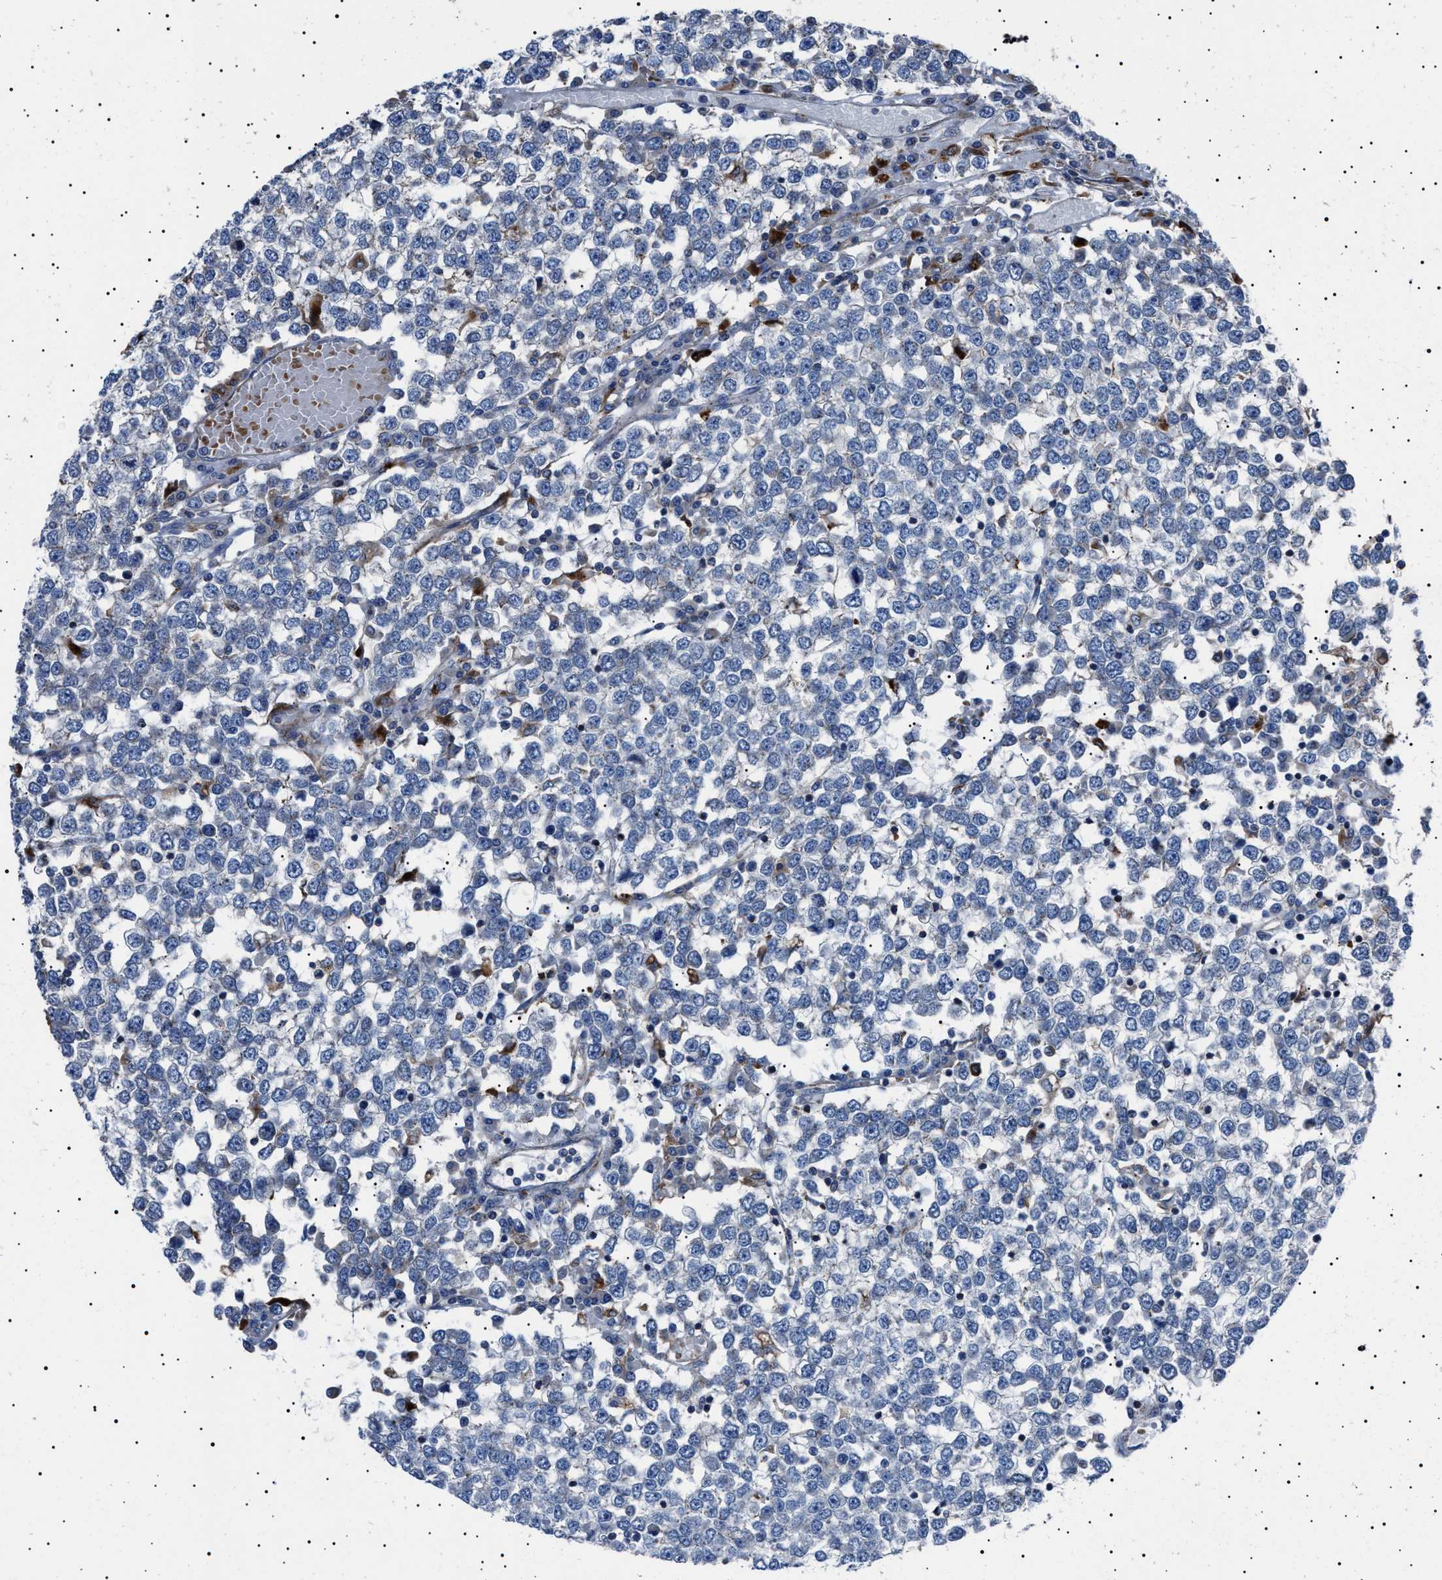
{"staining": {"intensity": "negative", "quantity": "none", "location": "none"}, "tissue": "testis cancer", "cell_type": "Tumor cells", "image_type": "cancer", "snomed": [{"axis": "morphology", "description": "Seminoma, NOS"}, {"axis": "topography", "description": "Testis"}], "caption": "This is a histopathology image of immunohistochemistry (IHC) staining of testis cancer, which shows no positivity in tumor cells.", "gene": "NEU1", "patient": {"sex": "male", "age": 65}}